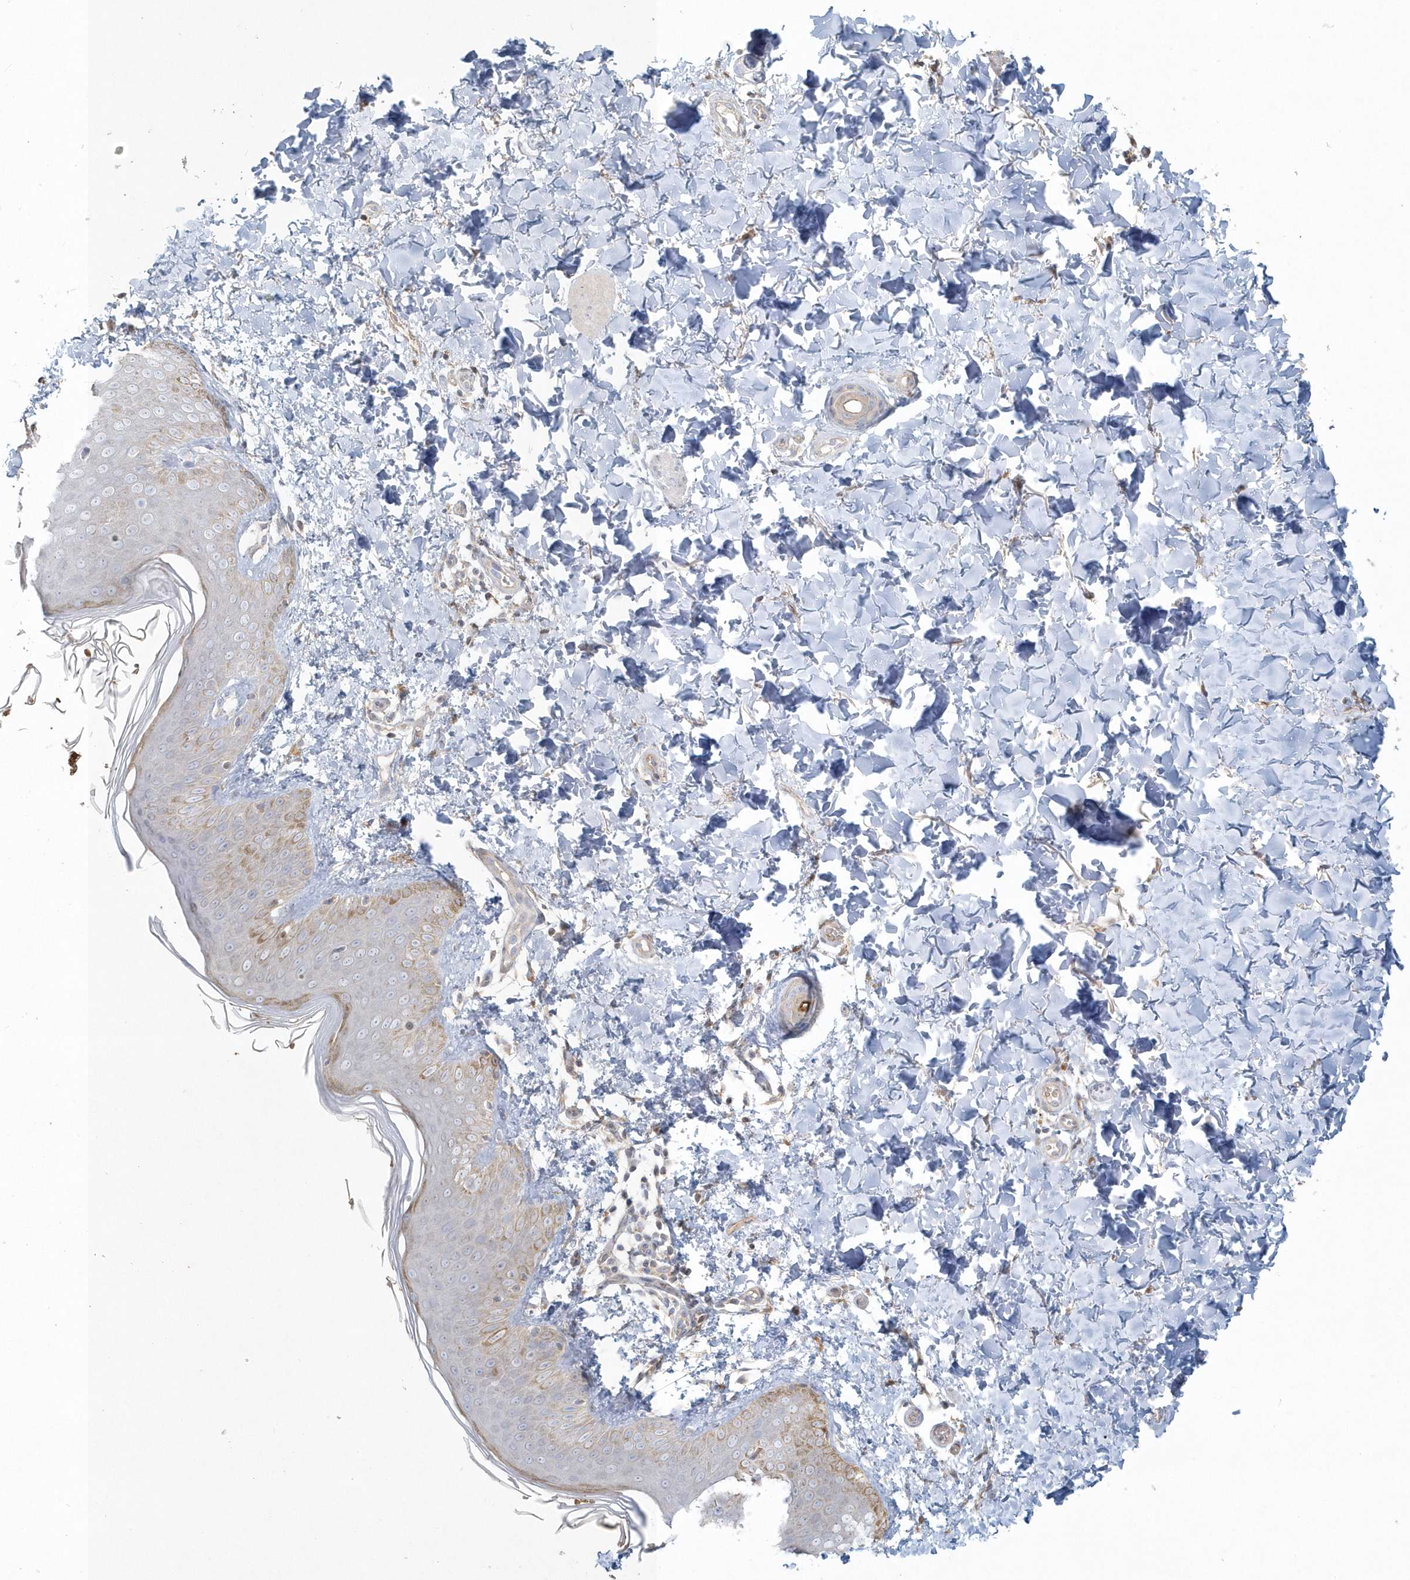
{"staining": {"intensity": "negative", "quantity": "none", "location": "none"}, "tissue": "skin", "cell_type": "Fibroblasts", "image_type": "normal", "snomed": [{"axis": "morphology", "description": "Normal tissue, NOS"}, {"axis": "topography", "description": "Skin"}], "caption": "IHC photomicrograph of normal skin stained for a protein (brown), which shows no expression in fibroblasts. (Stains: DAB (3,3'-diaminobenzidine) immunohistochemistry (IHC) with hematoxylin counter stain, Microscopy: brightfield microscopy at high magnification).", "gene": "BLTP3A", "patient": {"sex": "male", "age": 36}}